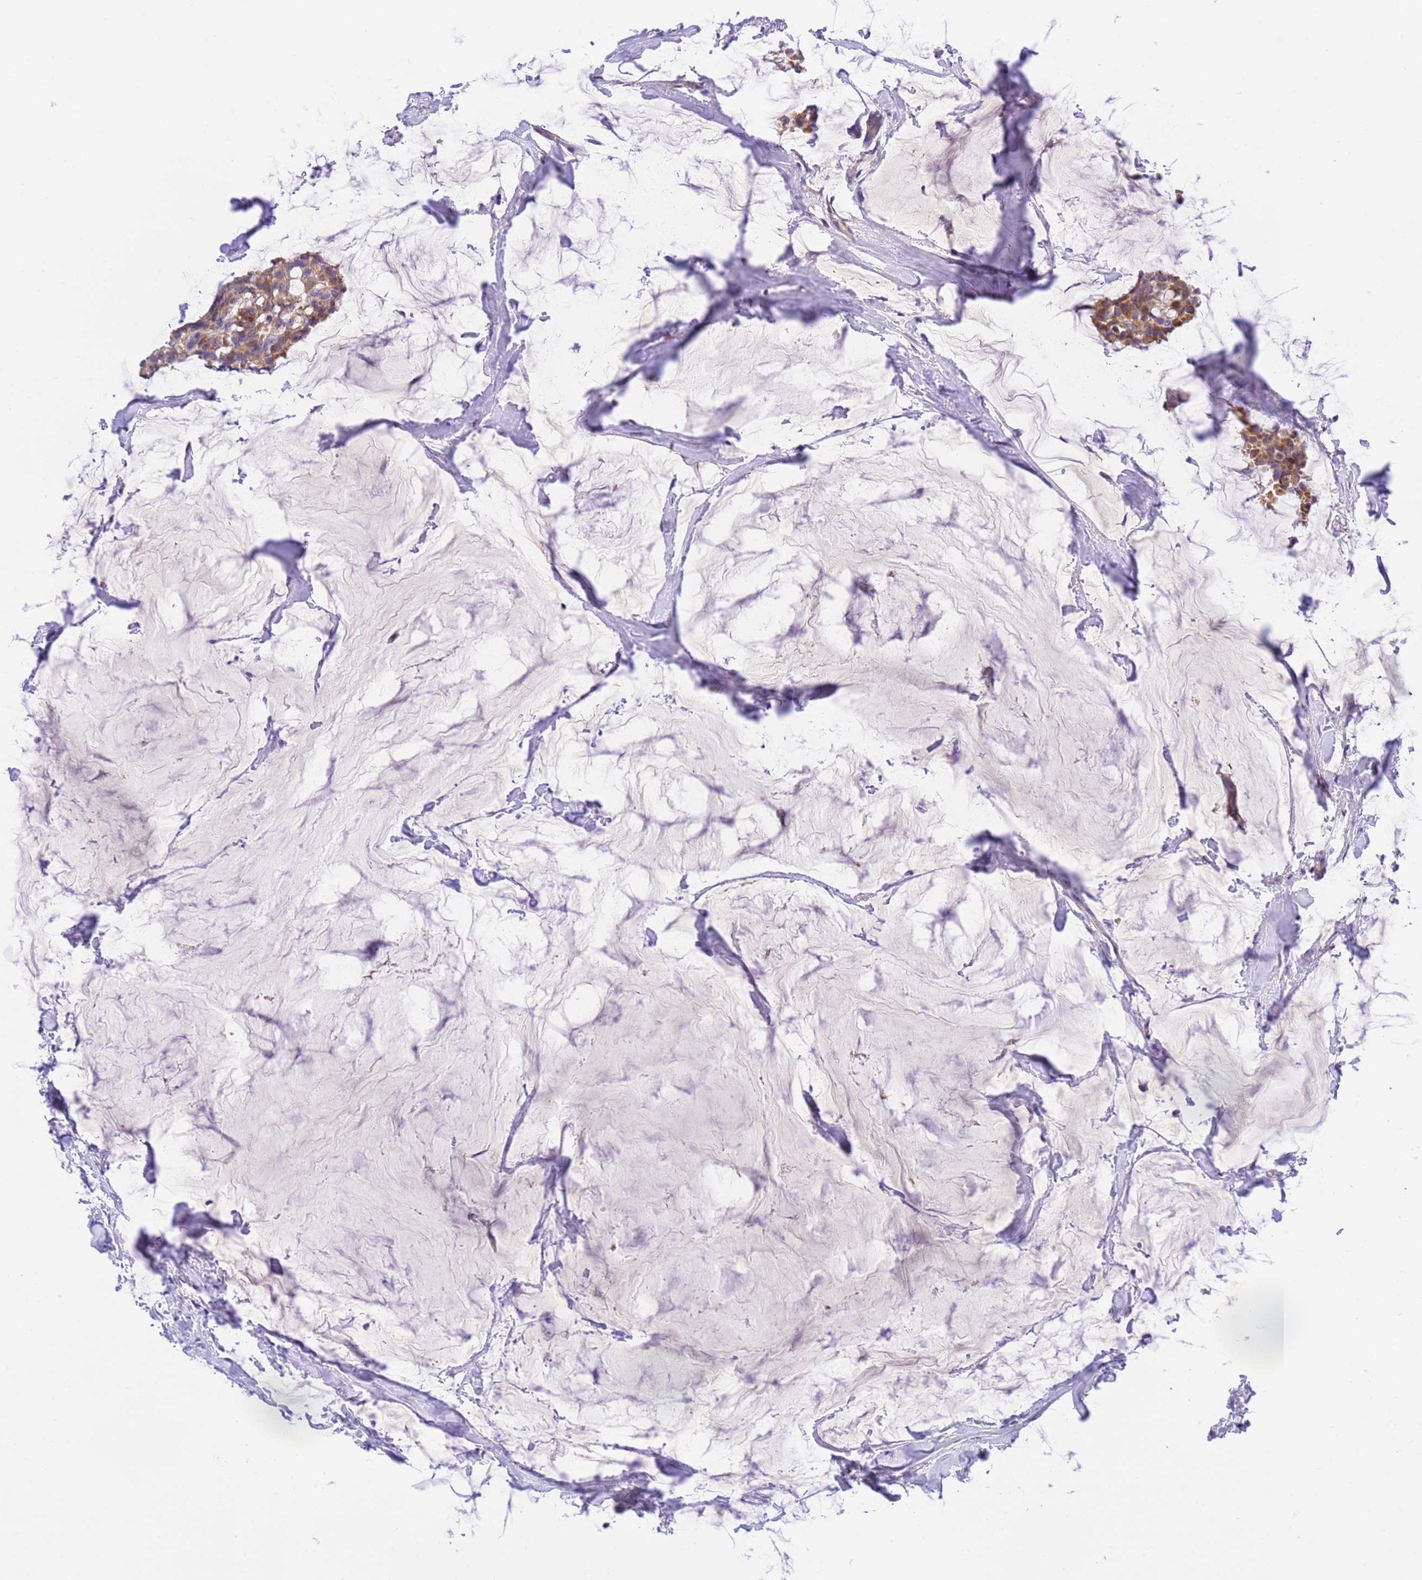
{"staining": {"intensity": "moderate", "quantity": ">75%", "location": "cytoplasmic/membranous"}, "tissue": "breast cancer", "cell_type": "Tumor cells", "image_type": "cancer", "snomed": [{"axis": "morphology", "description": "Duct carcinoma"}, {"axis": "topography", "description": "Breast"}], "caption": "Immunohistochemistry staining of breast cancer (infiltrating ductal carcinoma), which demonstrates medium levels of moderate cytoplasmic/membranous positivity in about >75% of tumor cells indicating moderate cytoplasmic/membranous protein staining. The staining was performed using DAB (3,3'-diaminobenzidine) (brown) for protein detection and nuclei were counterstained in hematoxylin (blue).", "gene": "RHBDD3", "patient": {"sex": "female", "age": 93}}